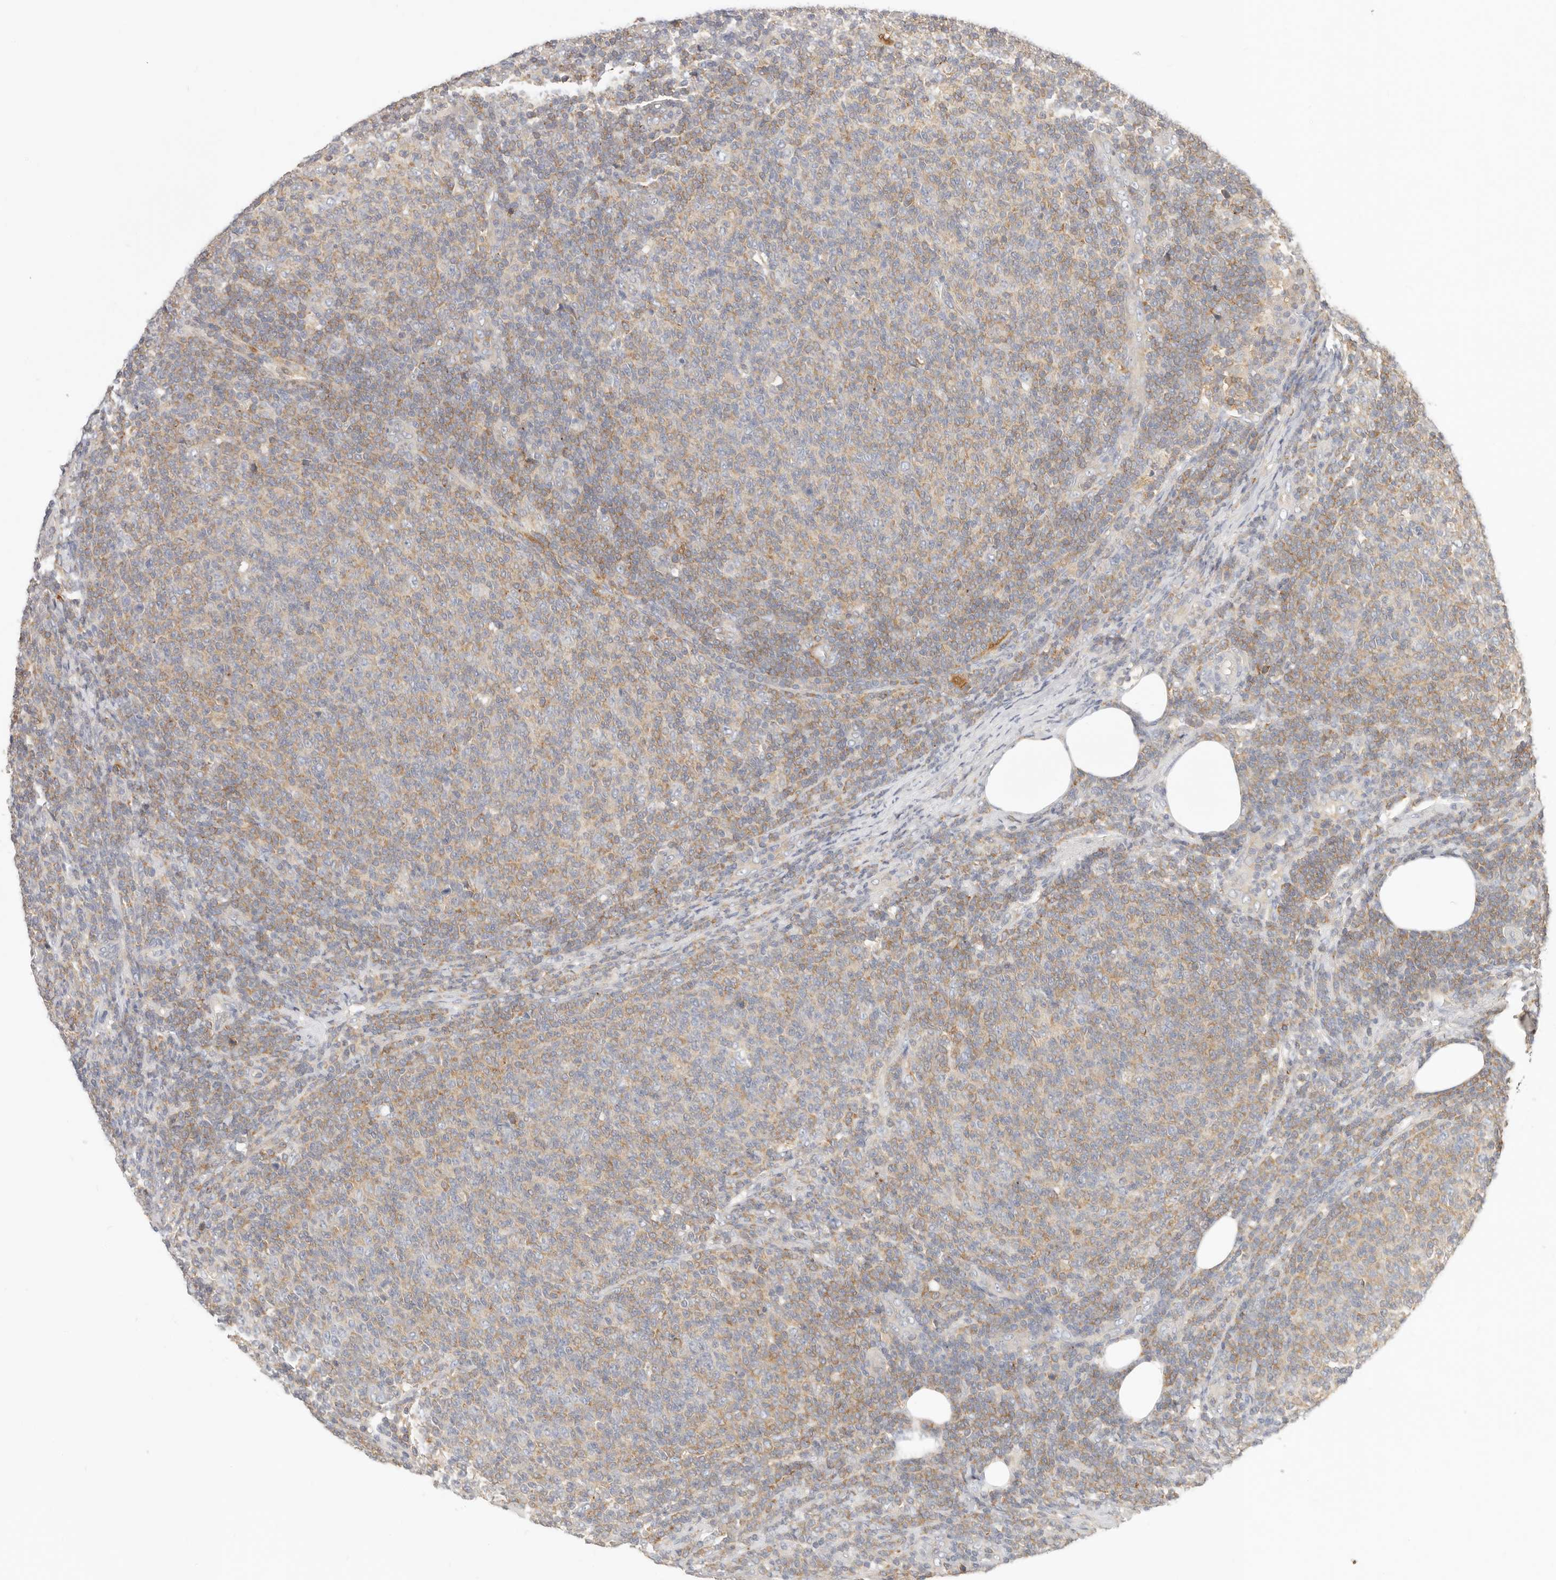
{"staining": {"intensity": "moderate", "quantity": "25%-75%", "location": "cytoplasmic/membranous"}, "tissue": "lymphoma", "cell_type": "Tumor cells", "image_type": "cancer", "snomed": [{"axis": "morphology", "description": "Malignant lymphoma, non-Hodgkin's type, Low grade"}, {"axis": "topography", "description": "Lymph node"}], "caption": "This micrograph demonstrates lymphoma stained with immunohistochemistry to label a protein in brown. The cytoplasmic/membranous of tumor cells show moderate positivity for the protein. Nuclei are counter-stained blue.", "gene": "DTNBP1", "patient": {"sex": "male", "age": 66}}